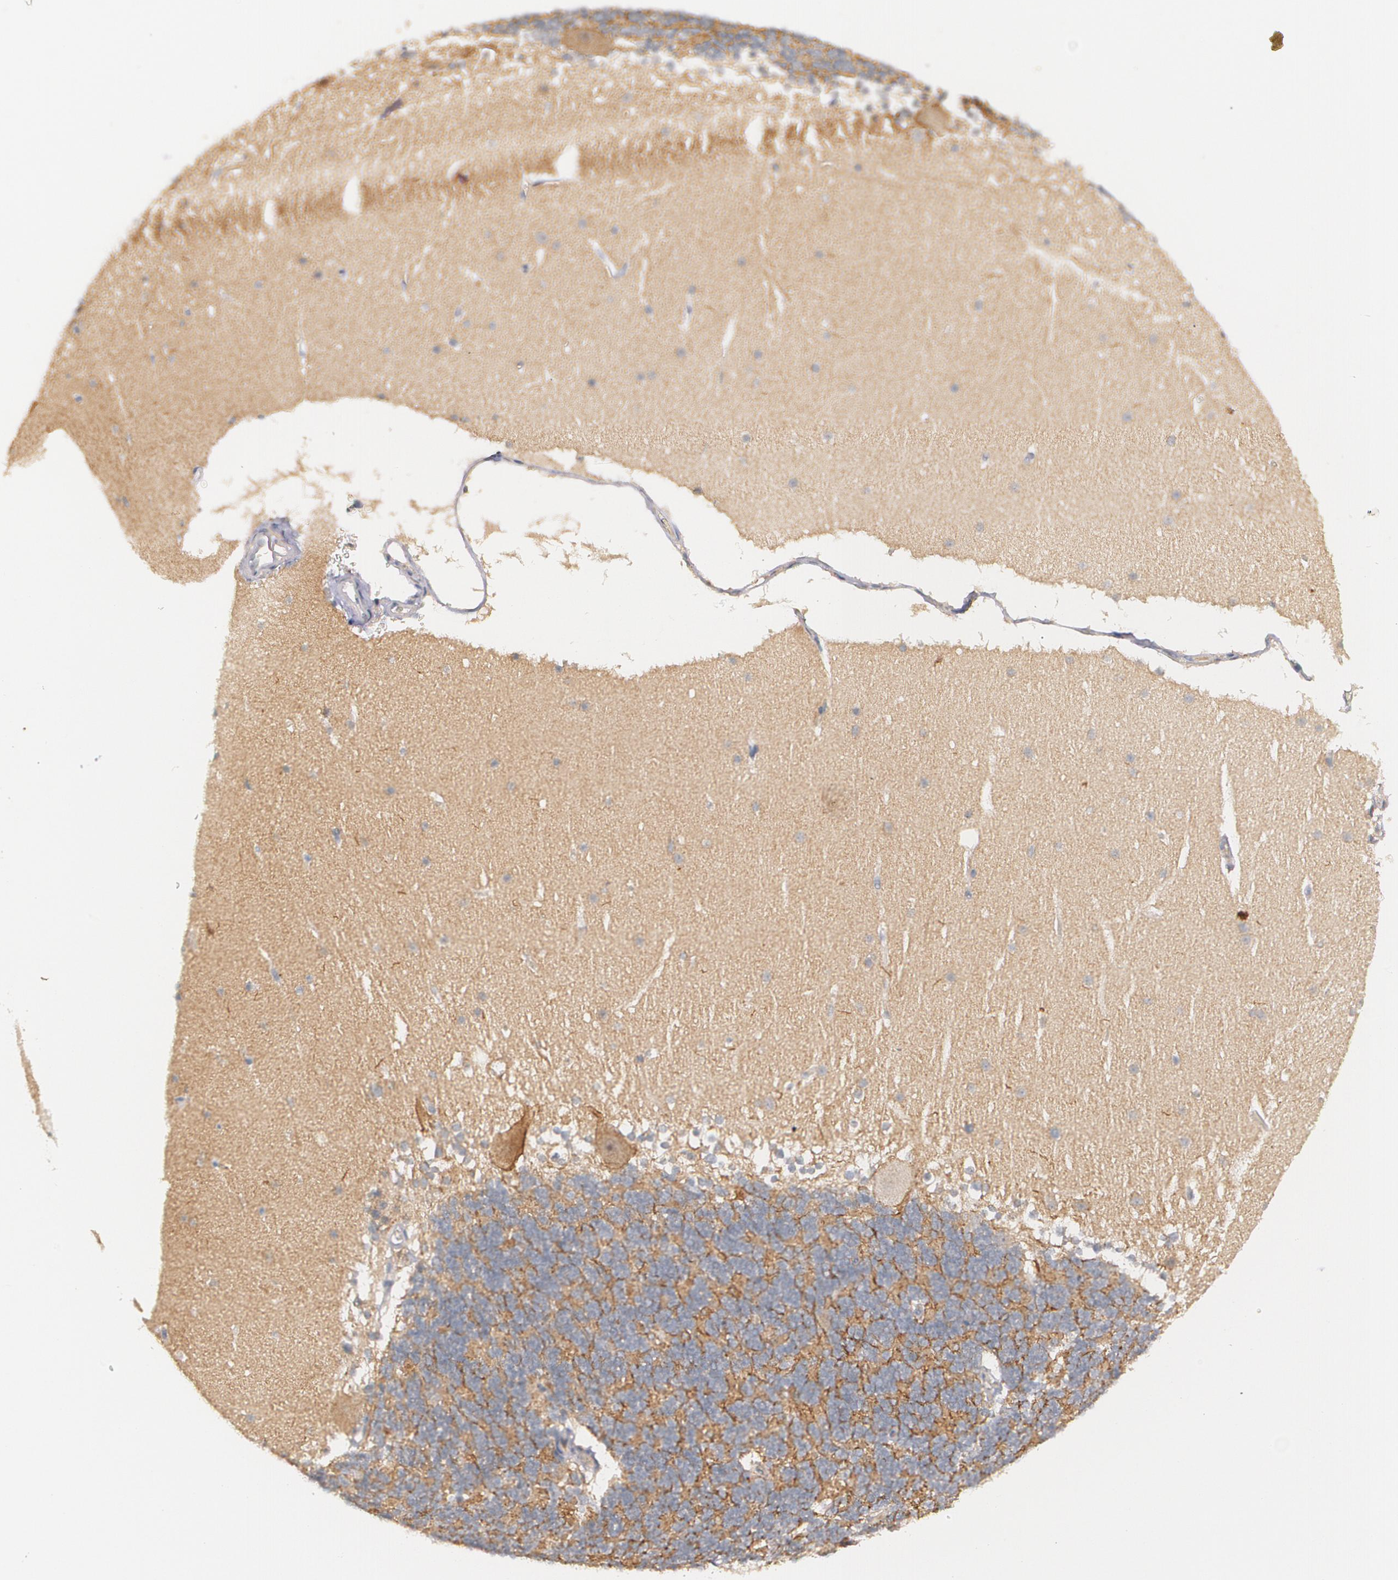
{"staining": {"intensity": "weak", "quantity": "25%-75%", "location": "cytoplasmic/membranous"}, "tissue": "cerebellum", "cell_type": "Cells in granular layer", "image_type": "normal", "snomed": [{"axis": "morphology", "description": "Normal tissue, NOS"}, {"axis": "topography", "description": "Cerebellum"}], "caption": "Immunohistochemistry (IHC) (DAB) staining of unremarkable human cerebellum exhibits weak cytoplasmic/membranous protein positivity in approximately 25%-75% of cells in granular layer.", "gene": "IFNGR2", "patient": {"sex": "female", "age": 19}}